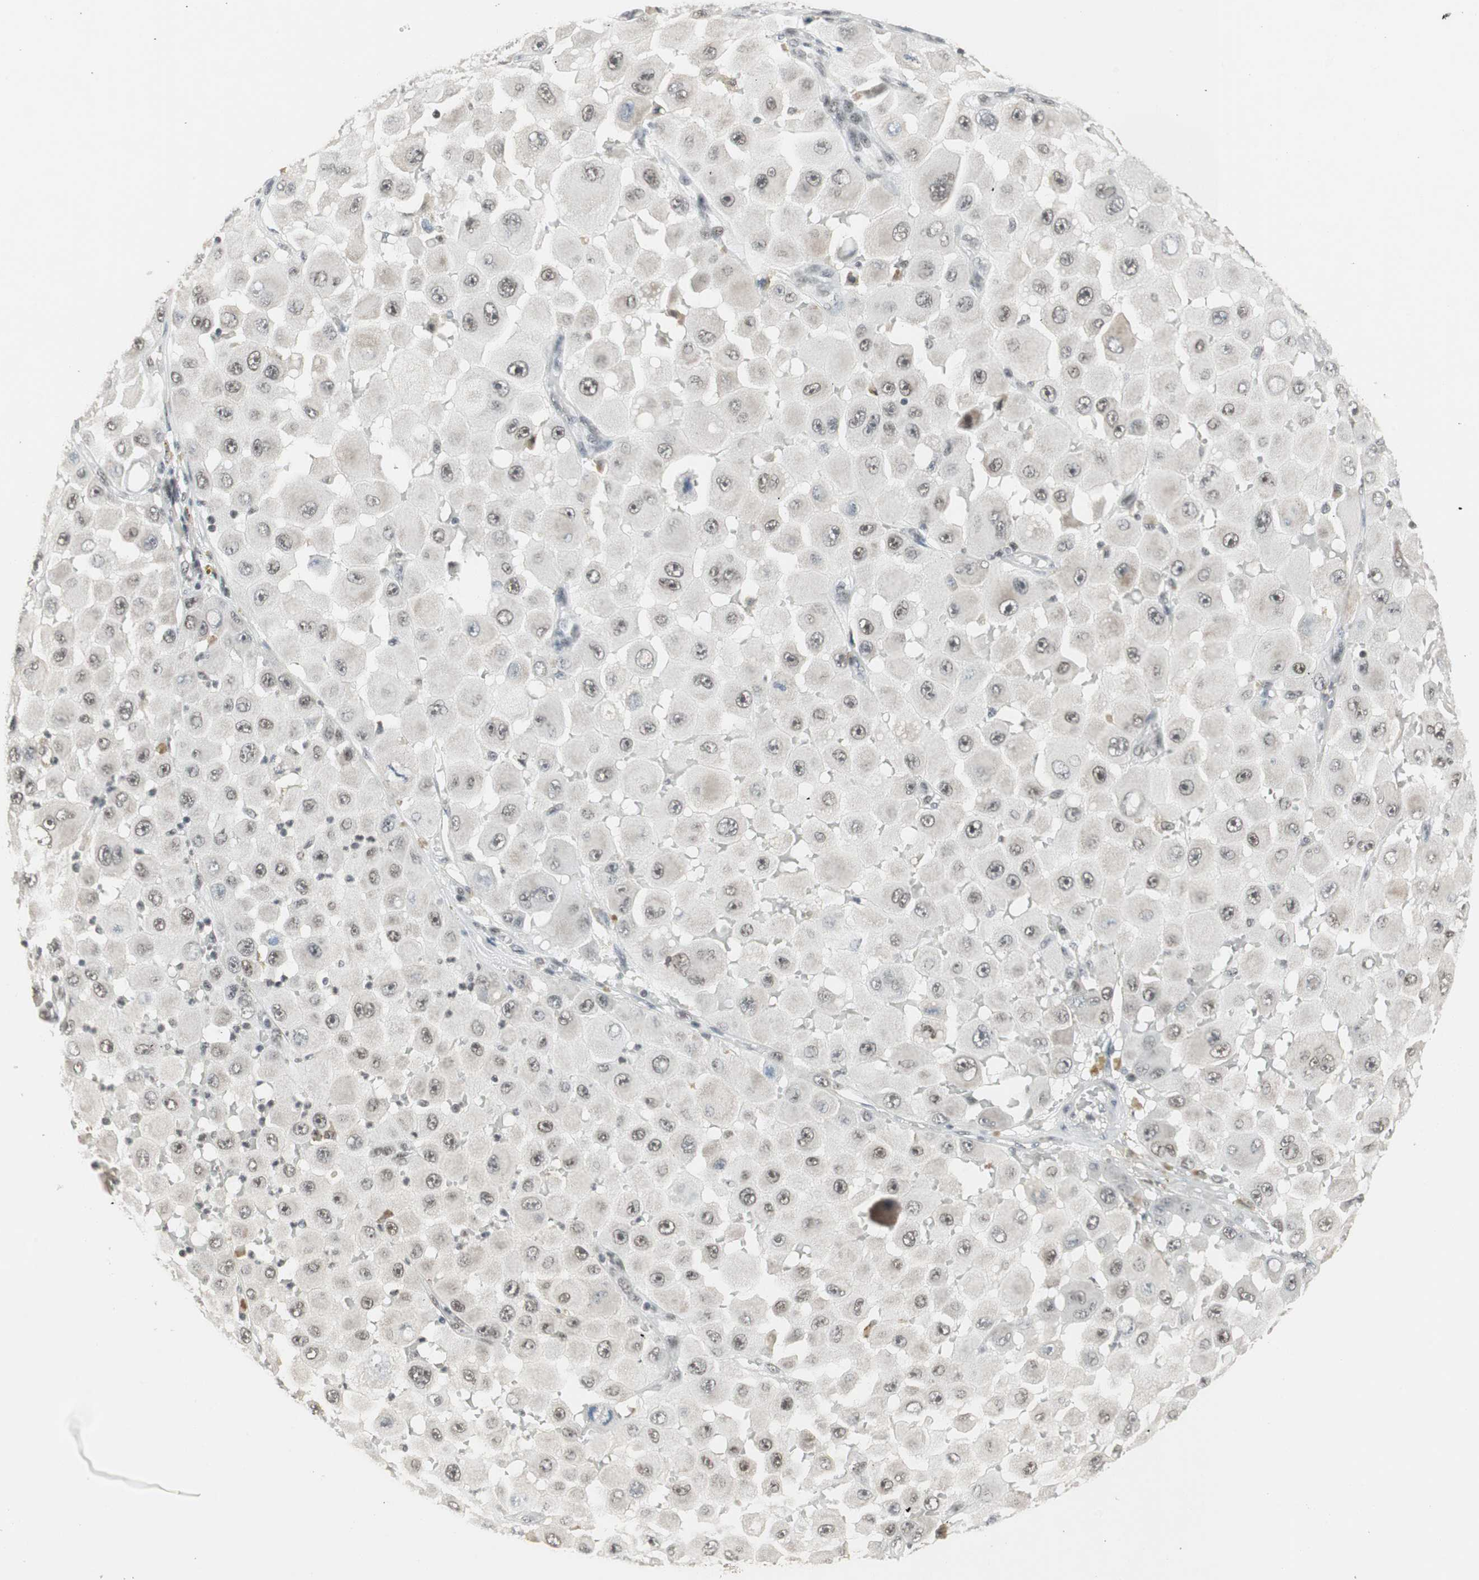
{"staining": {"intensity": "weak", "quantity": ">75%", "location": "nuclear"}, "tissue": "melanoma", "cell_type": "Tumor cells", "image_type": "cancer", "snomed": [{"axis": "morphology", "description": "Malignant melanoma, NOS"}, {"axis": "topography", "description": "Skin"}], "caption": "Malignant melanoma stained for a protein (brown) demonstrates weak nuclear positive positivity in approximately >75% of tumor cells.", "gene": "RTF1", "patient": {"sex": "female", "age": 81}}